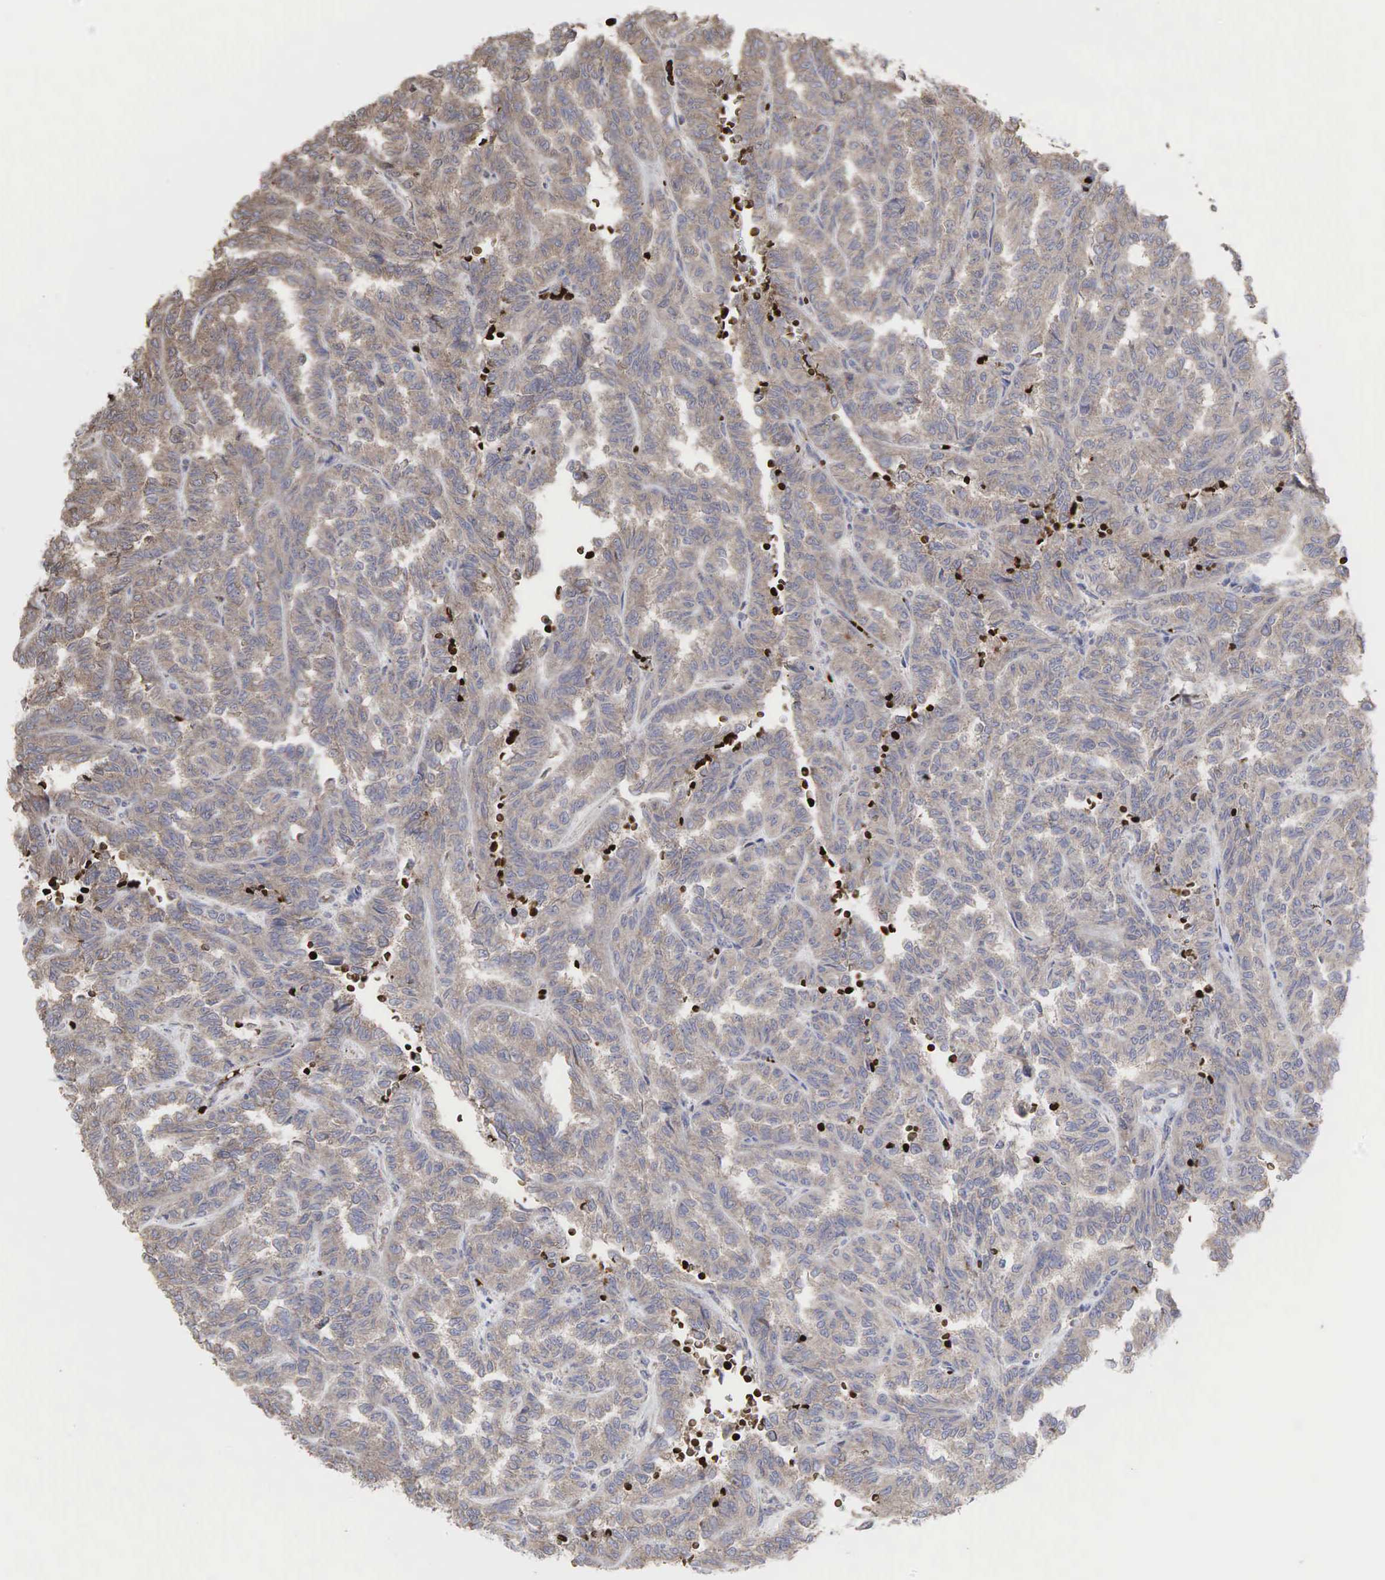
{"staining": {"intensity": "weak", "quantity": ">75%", "location": "cytoplasmic/membranous"}, "tissue": "renal cancer", "cell_type": "Tumor cells", "image_type": "cancer", "snomed": [{"axis": "morphology", "description": "Inflammation, NOS"}, {"axis": "morphology", "description": "Adenocarcinoma, NOS"}, {"axis": "topography", "description": "Kidney"}], "caption": "Approximately >75% of tumor cells in human renal adenocarcinoma exhibit weak cytoplasmic/membranous protein positivity as visualized by brown immunohistochemical staining.", "gene": "PABPC5", "patient": {"sex": "male", "age": 68}}